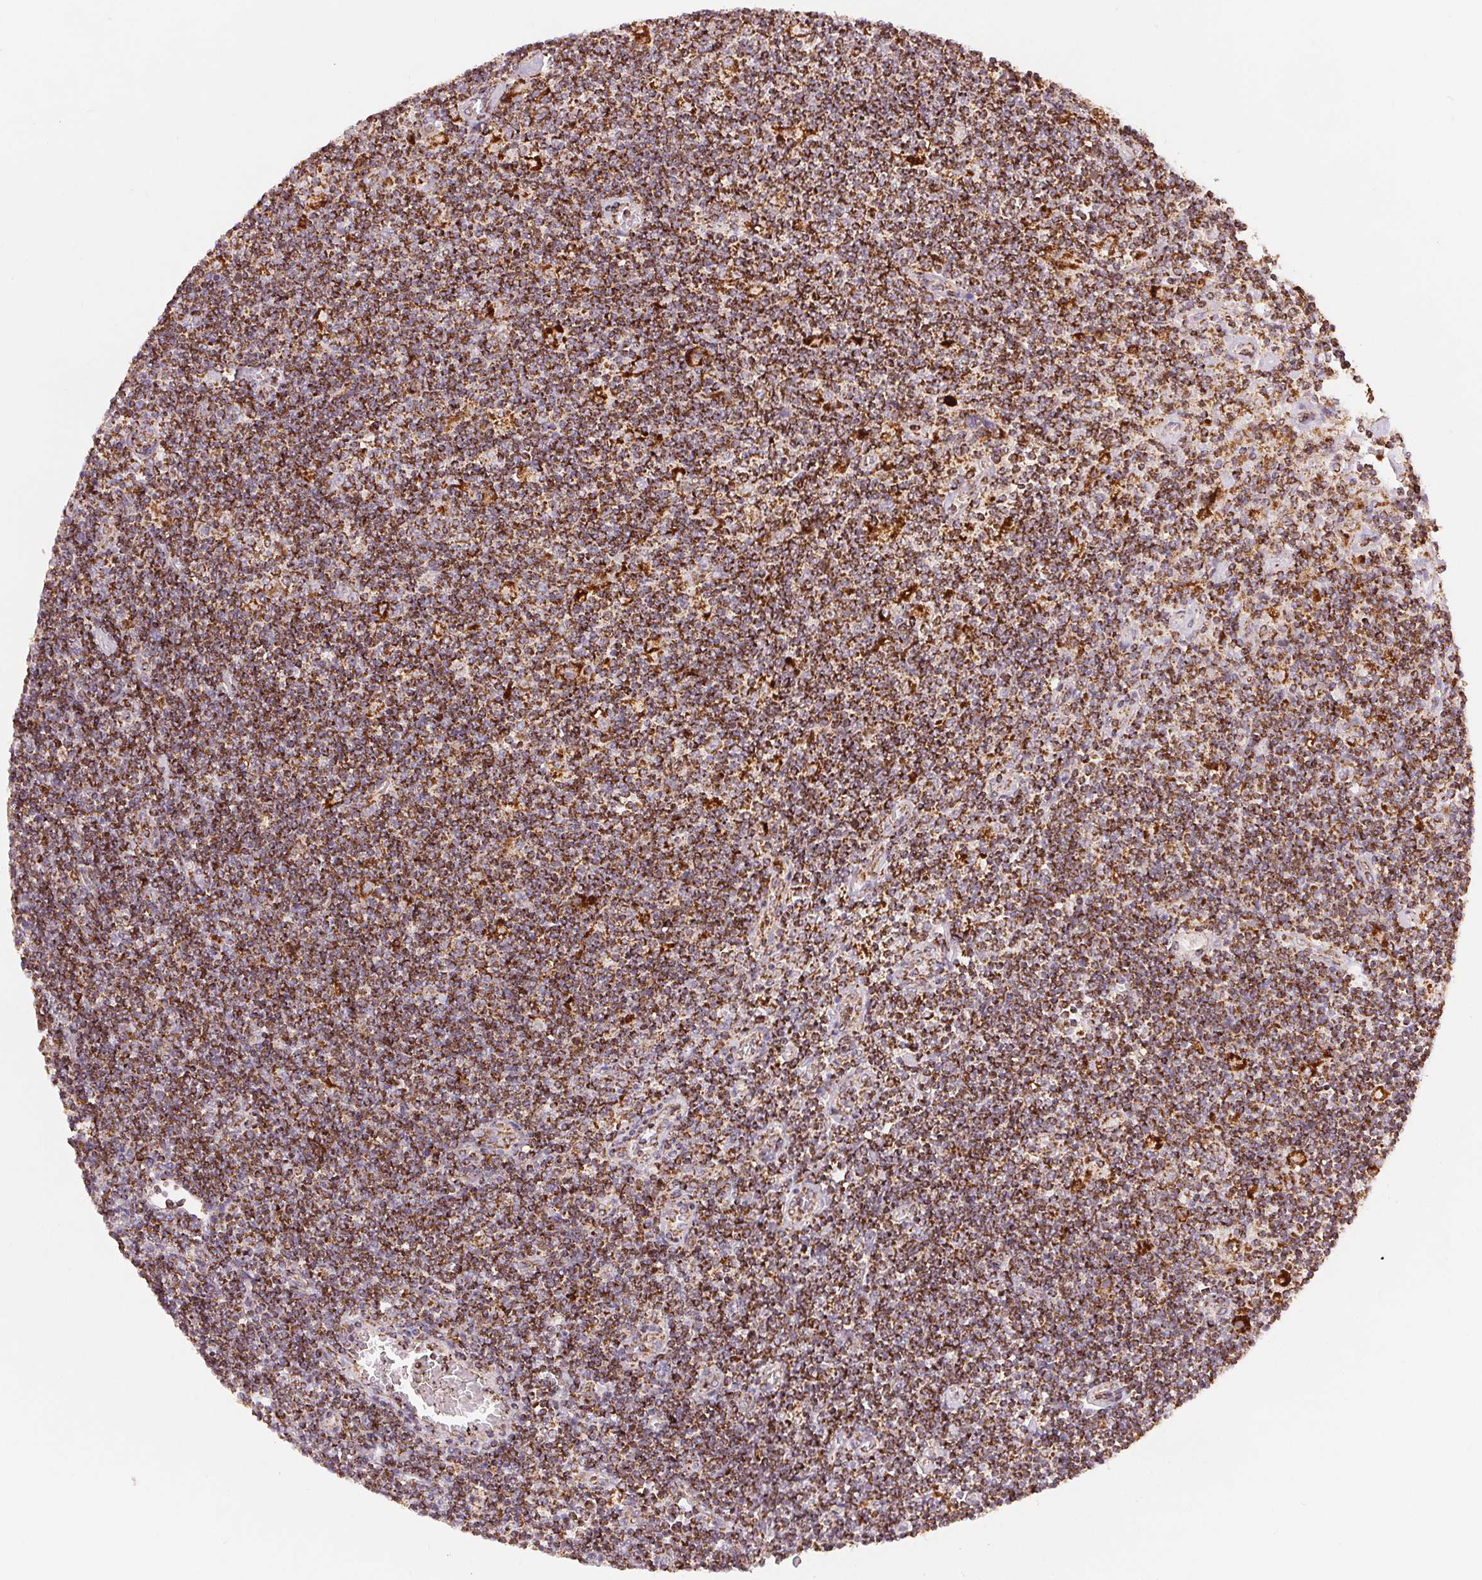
{"staining": {"intensity": "strong", "quantity": "25%-75%", "location": "cytoplasmic/membranous"}, "tissue": "lymphoma", "cell_type": "Tumor cells", "image_type": "cancer", "snomed": [{"axis": "morphology", "description": "Hodgkin's disease, NOS"}, {"axis": "topography", "description": "Lymph node"}], "caption": "Immunohistochemistry (IHC) image of human lymphoma stained for a protein (brown), which displays high levels of strong cytoplasmic/membranous positivity in approximately 25%-75% of tumor cells.", "gene": "SDHB", "patient": {"sex": "male", "age": 40}}